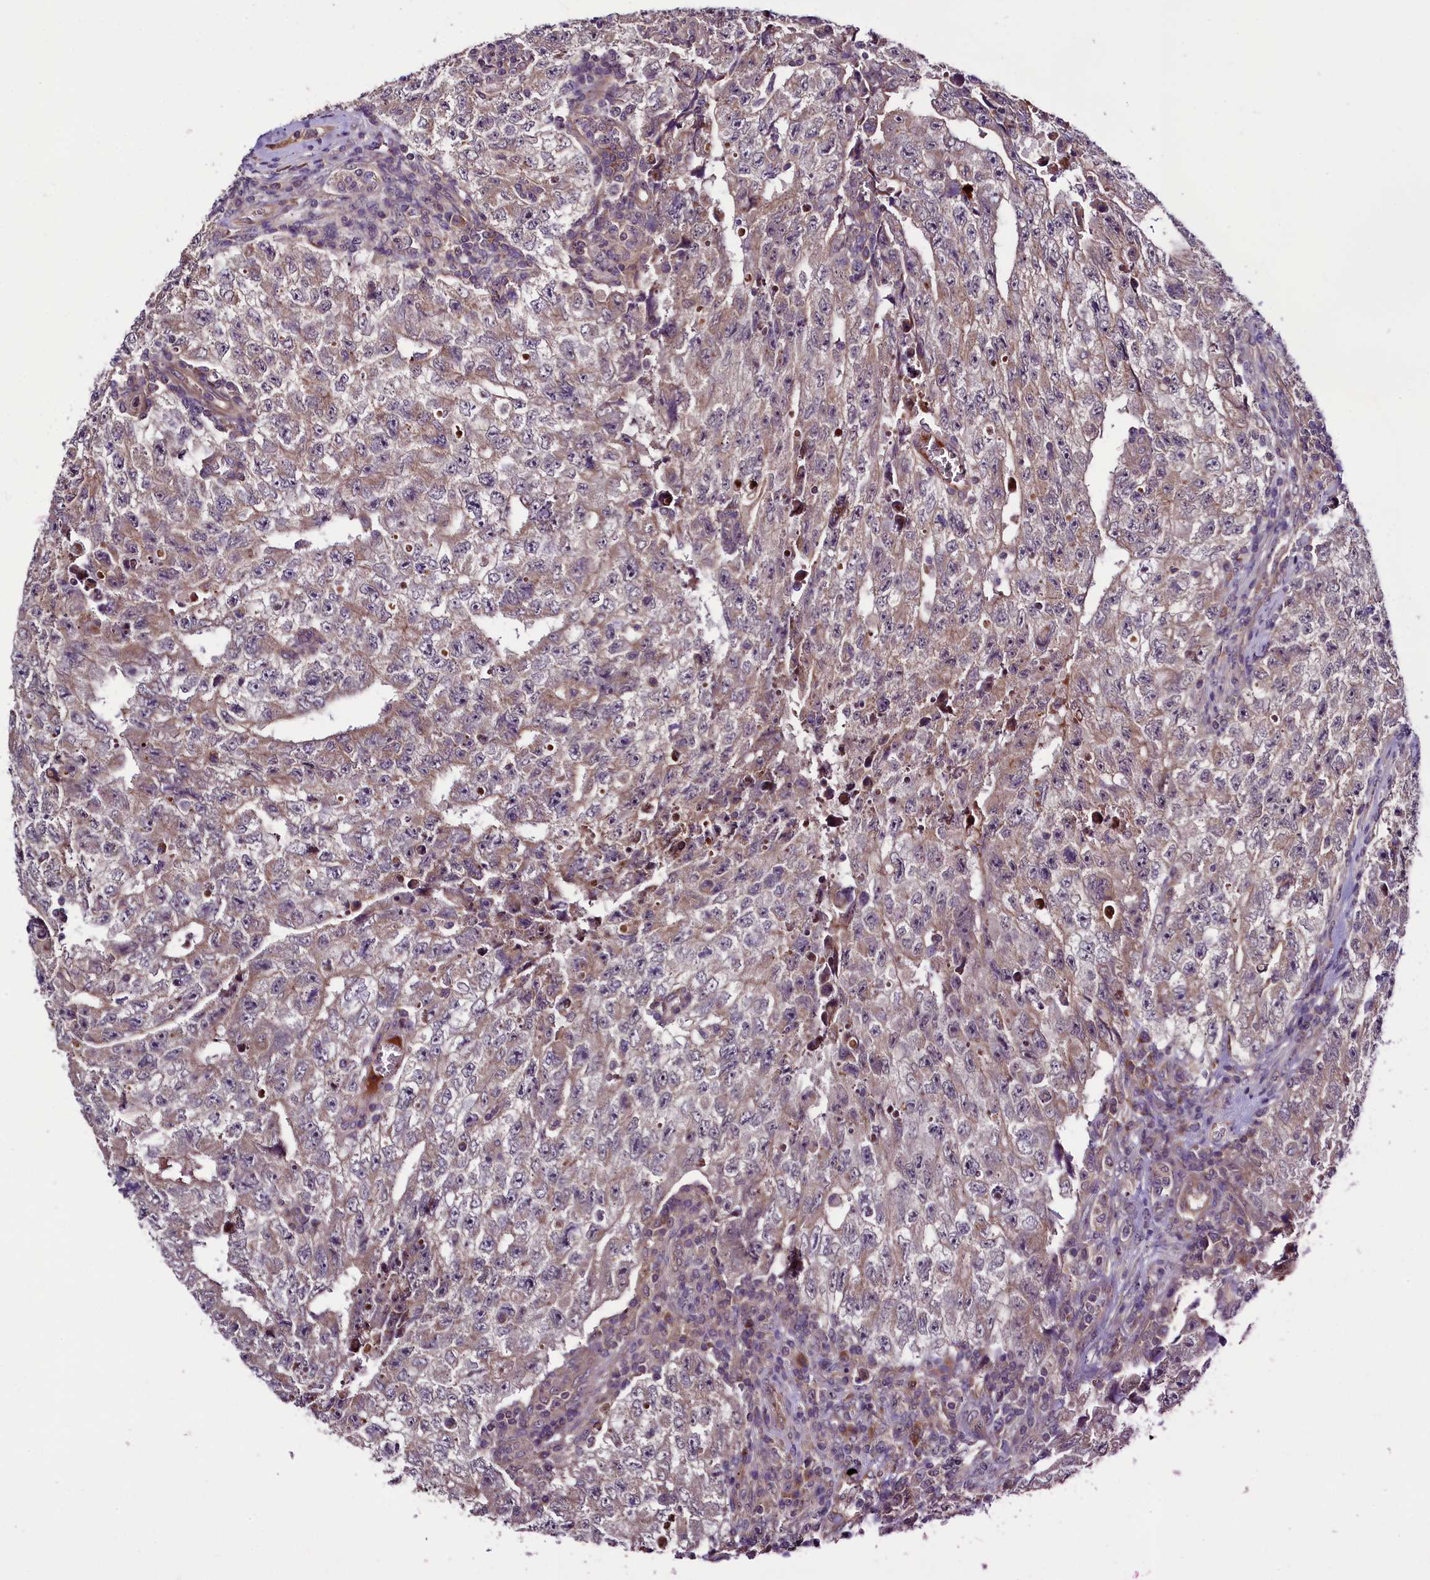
{"staining": {"intensity": "weak", "quantity": "25%-75%", "location": "cytoplasmic/membranous"}, "tissue": "testis cancer", "cell_type": "Tumor cells", "image_type": "cancer", "snomed": [{"axis": "morphology", "description": "Carcinoma, Embryonal, NOS"}, {"axis": "topography", "description": "Testis"}], "caption": "Immunohistochemical staining of human testis cancer (embryonal carcinoma) reveals low levels of weak cytoplasmic/membranous positivity in about 25%-75% of tumor cells.", "gene": "RPUSD2", "patient": {"sex": "male", "age": 17}}